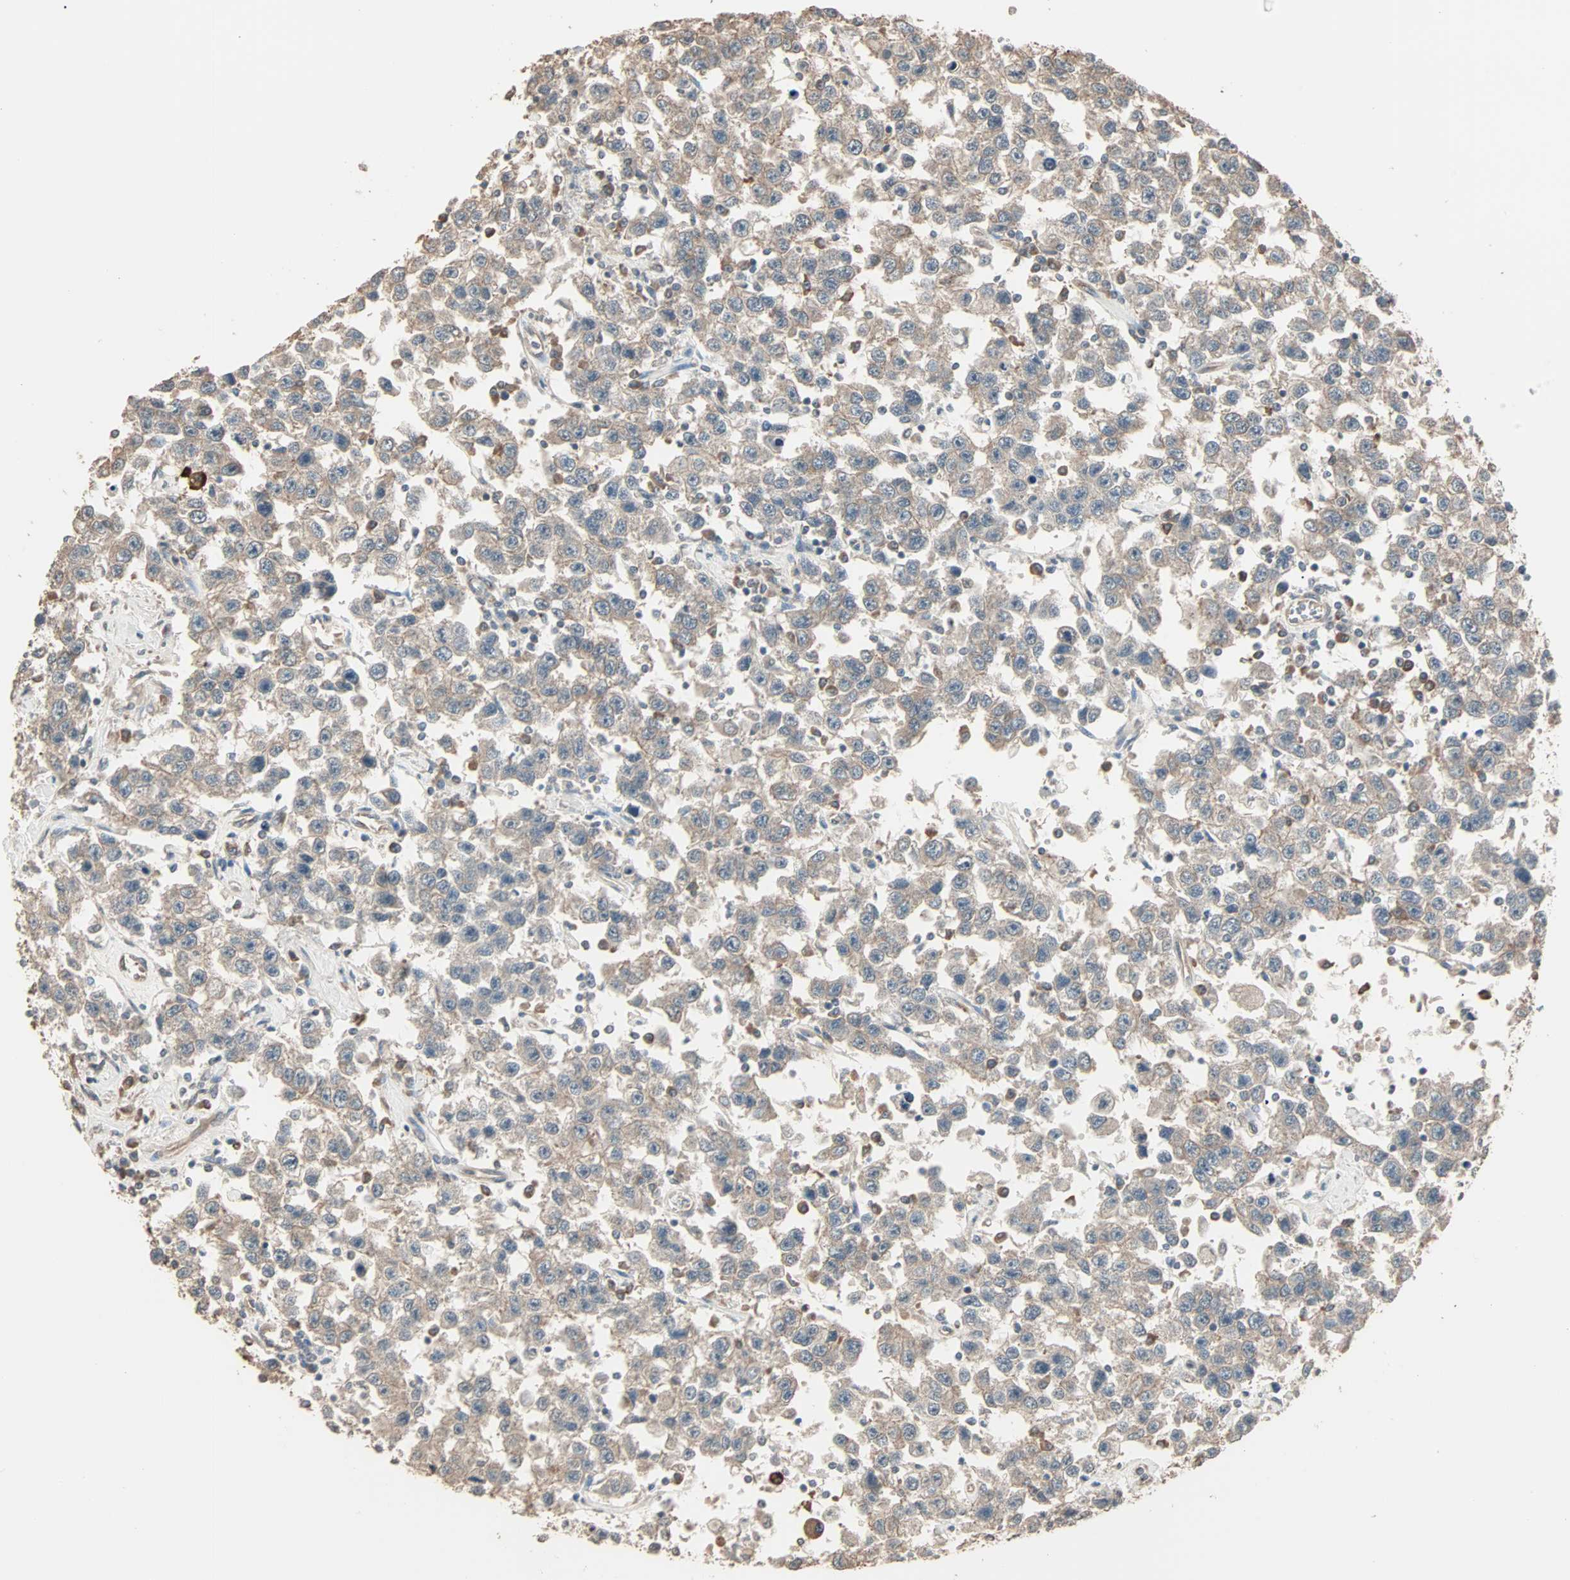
{"staining": {"intensity": "weak", "quantity": ">75%", "location": "cytoplasmic/membranous"}, "tissue": "testis cancer", "cell_type": "Tumor cells", "image_type": "cancer", "snomed": [{"axis": "morphology", "description": "Seminoma, NOS"}, {"axis": "topography", "description": "Testis"}], "caption": "Human testis cancer (seminoma) stained for a protein (brown) shows weak cytoplasmic/membranous positive positivity in about >75% of tumor cells.", "gene": "GALNT3", "patient": {"sex": "male", "age": 41}}